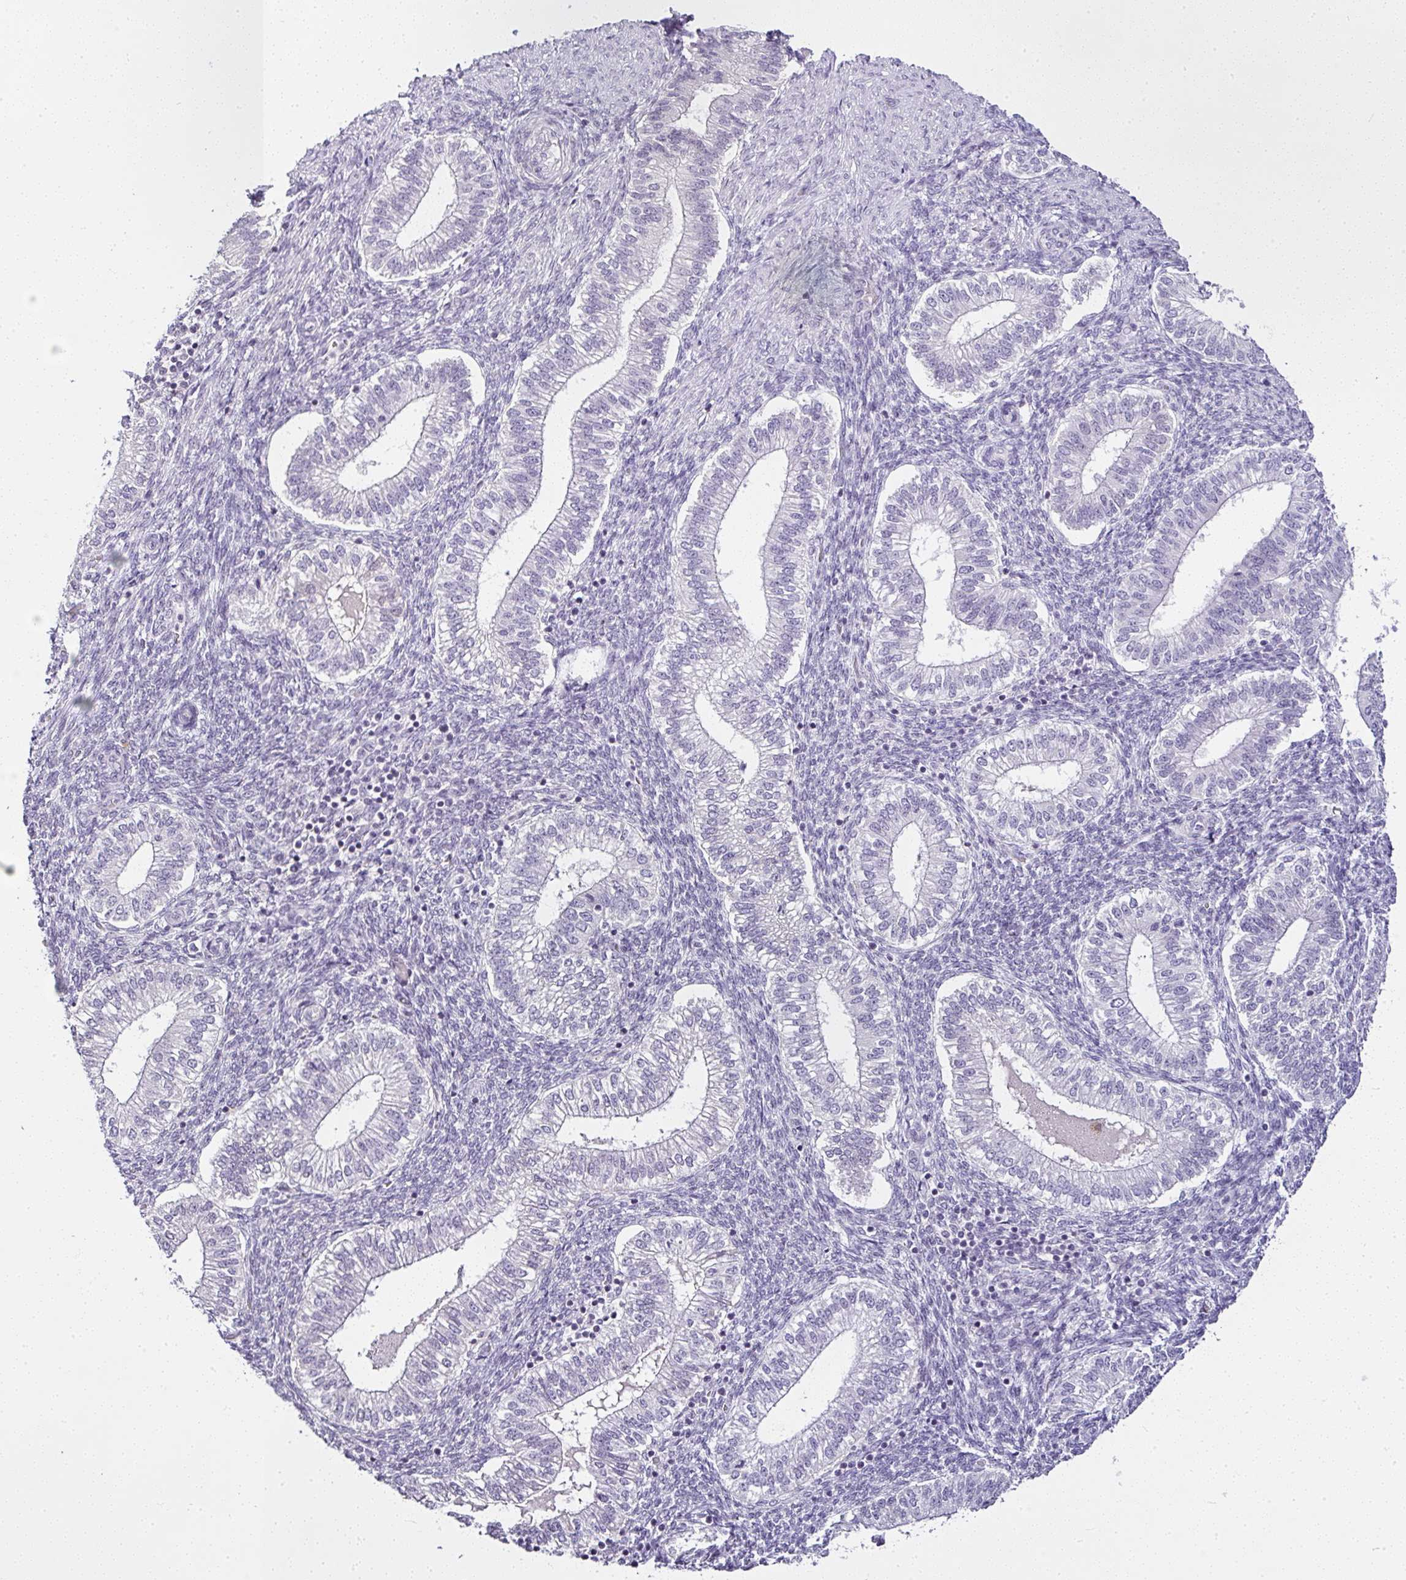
{"staining": {"intensity": "negative", "quantity": "none", "location": "none"}, "tissue": "endometrium", "cell_type": "Cells in endometrial stroma", "image_type": "normal", "snomed": [{"axis": "morphology", "description": "Normal tissue, NOS"}, {"axis": "topography", "description": "Endometrium"}], "caption": "The immunohistochemistry (IHC) micrograph has no significant expression in cells in endometrial stroma of endometrium.", "gene": "SERPINB3", "patient": {"sex": "female", "age": 25}}